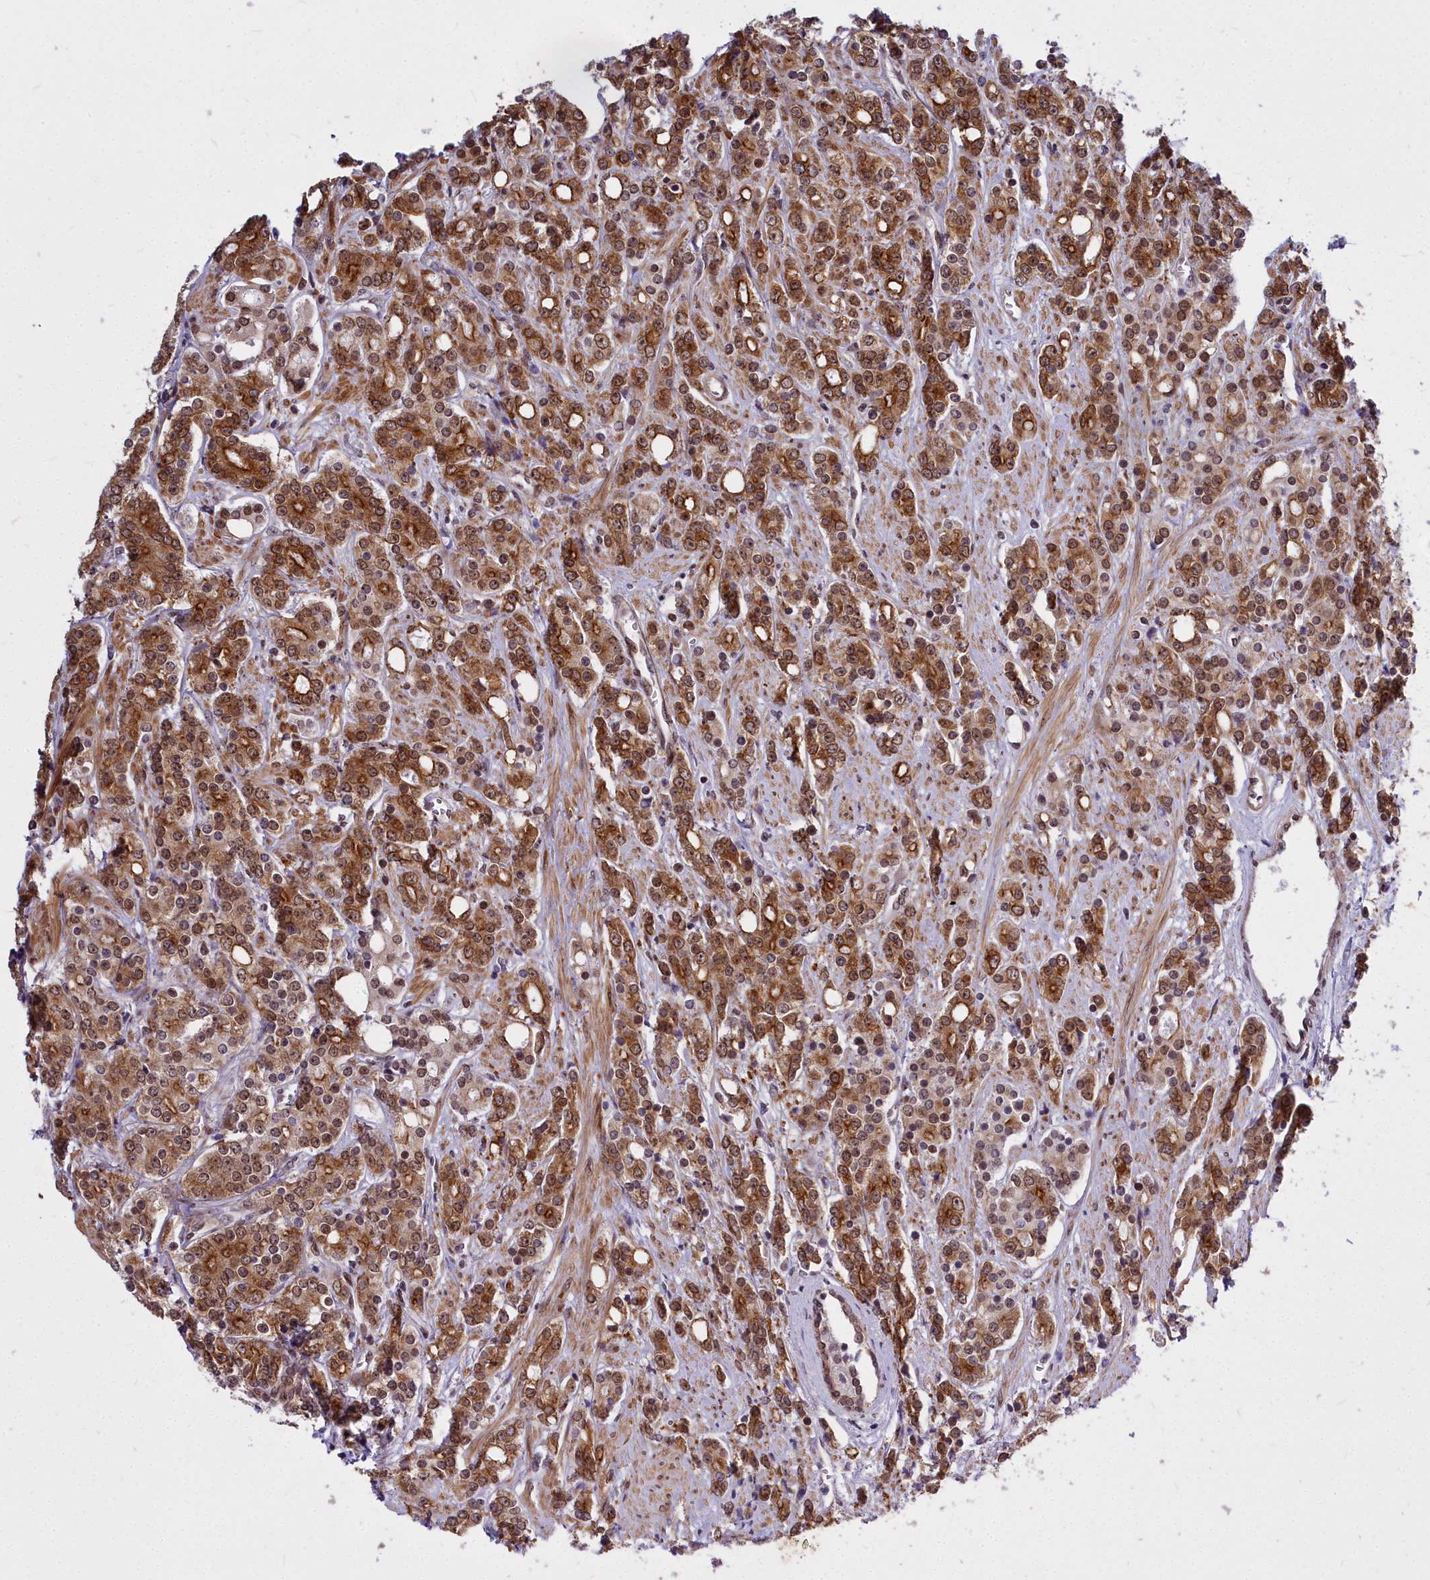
{"staining": {"intensity": "moderate", "quantity": ">75%", "location": "cytoplasmic/membranous"}, "tissue": "prostate cancer", "cell_type": "Tumor cells", "image_type": "cancer", "snomed": [{"axis": "morphology", "description": "Adenocarcinoma, High grade"}, {"axis": "topography", "description": "Prostate"}], "caption": "Brown immunohistochemical staining in prostate high-grade adenocarcinoma exhibits moderate cytoplasmic/membranous expression in about >75% of tumor cells.", "gene": "ABCB8", "patient": {"sex": "male", "age": 62}}